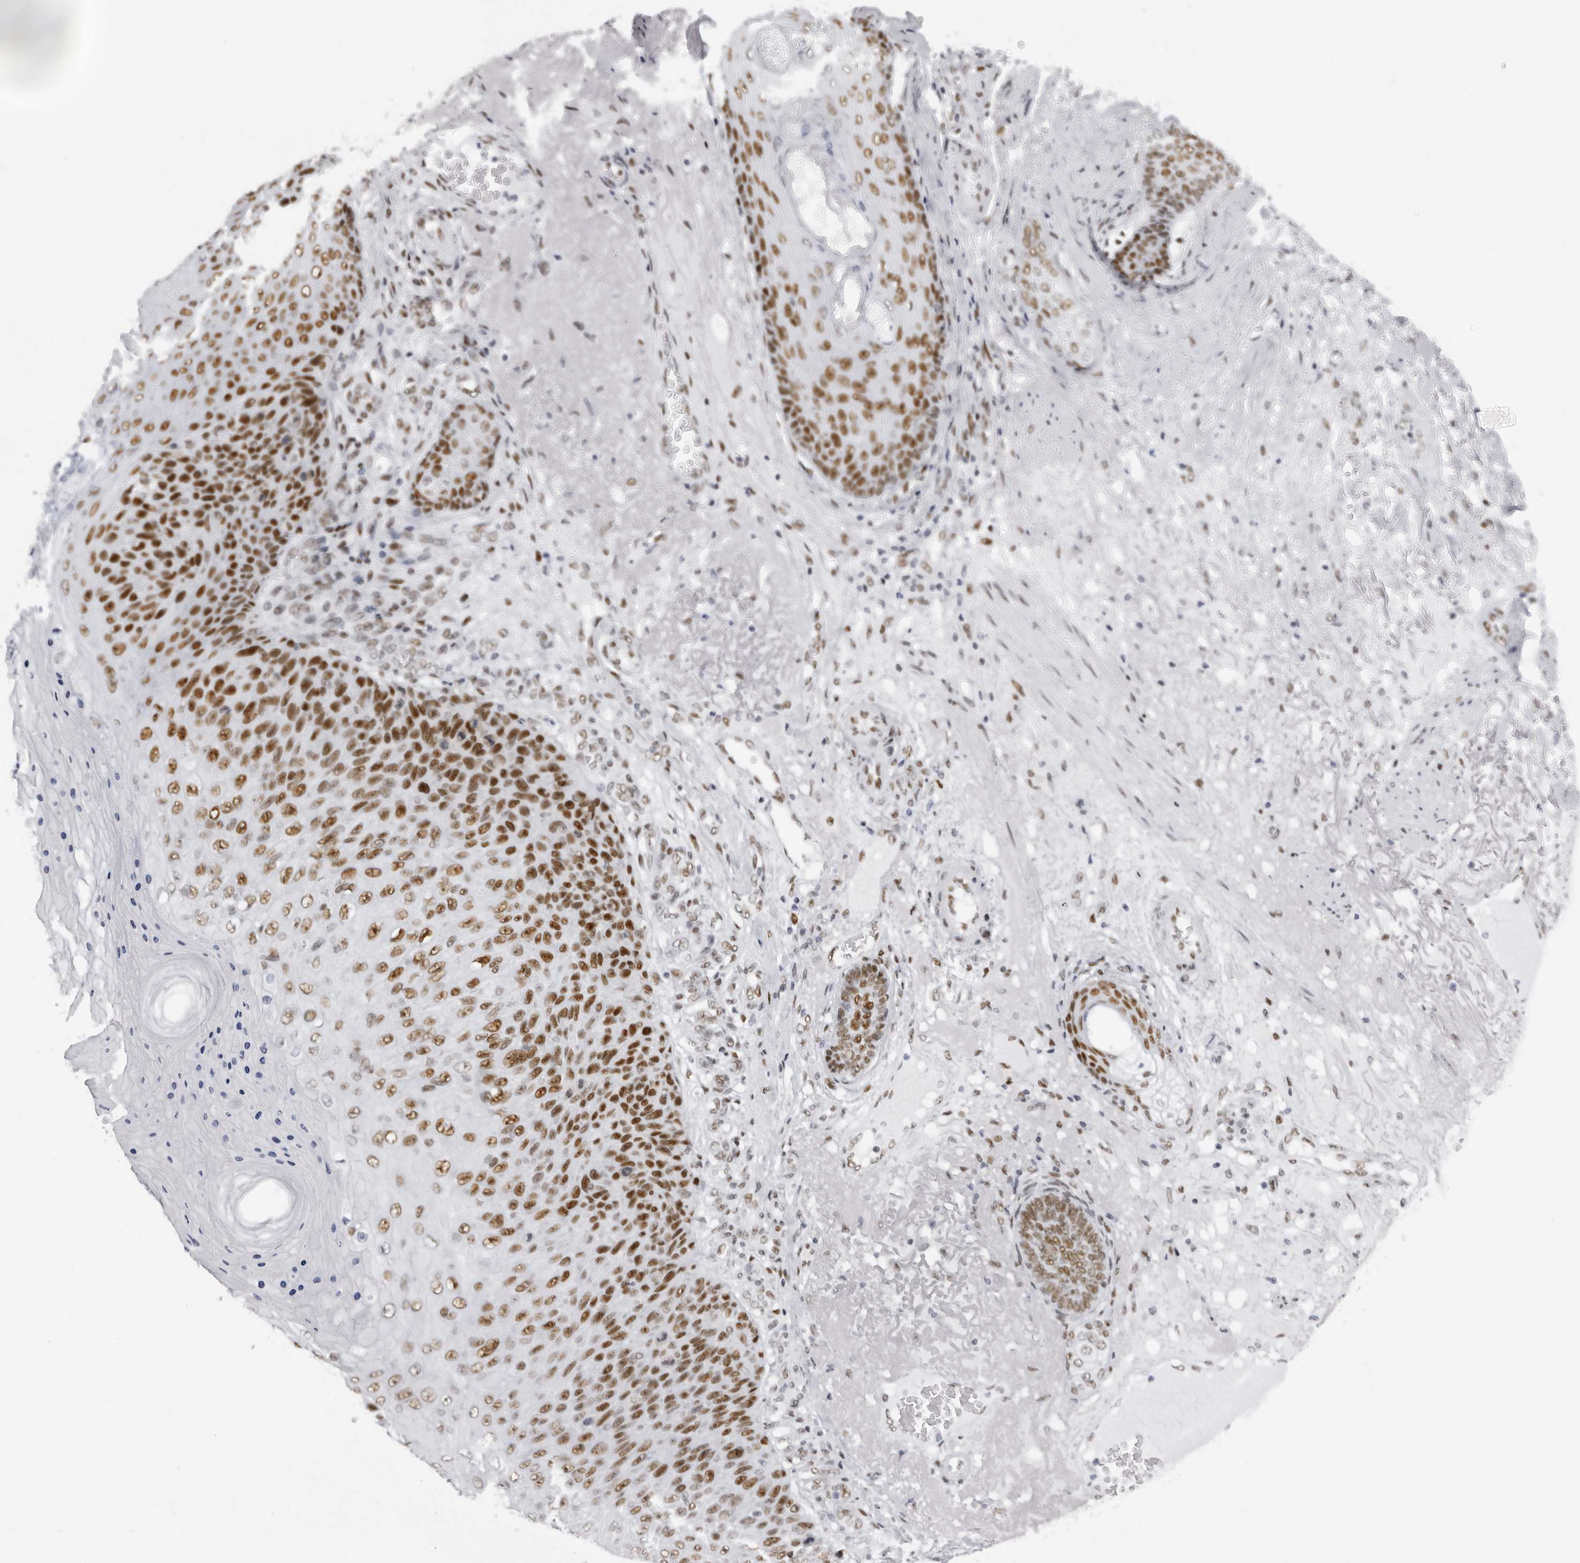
{"staining": {"intensity": "strong", "quantity": ">75%", "location": "nuclear"}, "tissue": "skin cancer", "cell_type": "Tumor cells", "image_type": "cancer", "snomed": [{"axis": "morphology", "description": "Squamous cell carcinoma, NOS"}, {"axis": "topography", "description": "Skin"}], "caption": "Protein expression analysis of skin cancer (squamous cell carcinoma) displays strong nuclear positivity in approximately >75% of tumor cells. Immunohistochemistry (ihc) stains the protein of interest in brown and the nuclei are stained blue.", "gene": "IRF2BP2", "patient": {"sex": "female", "age": 88}}